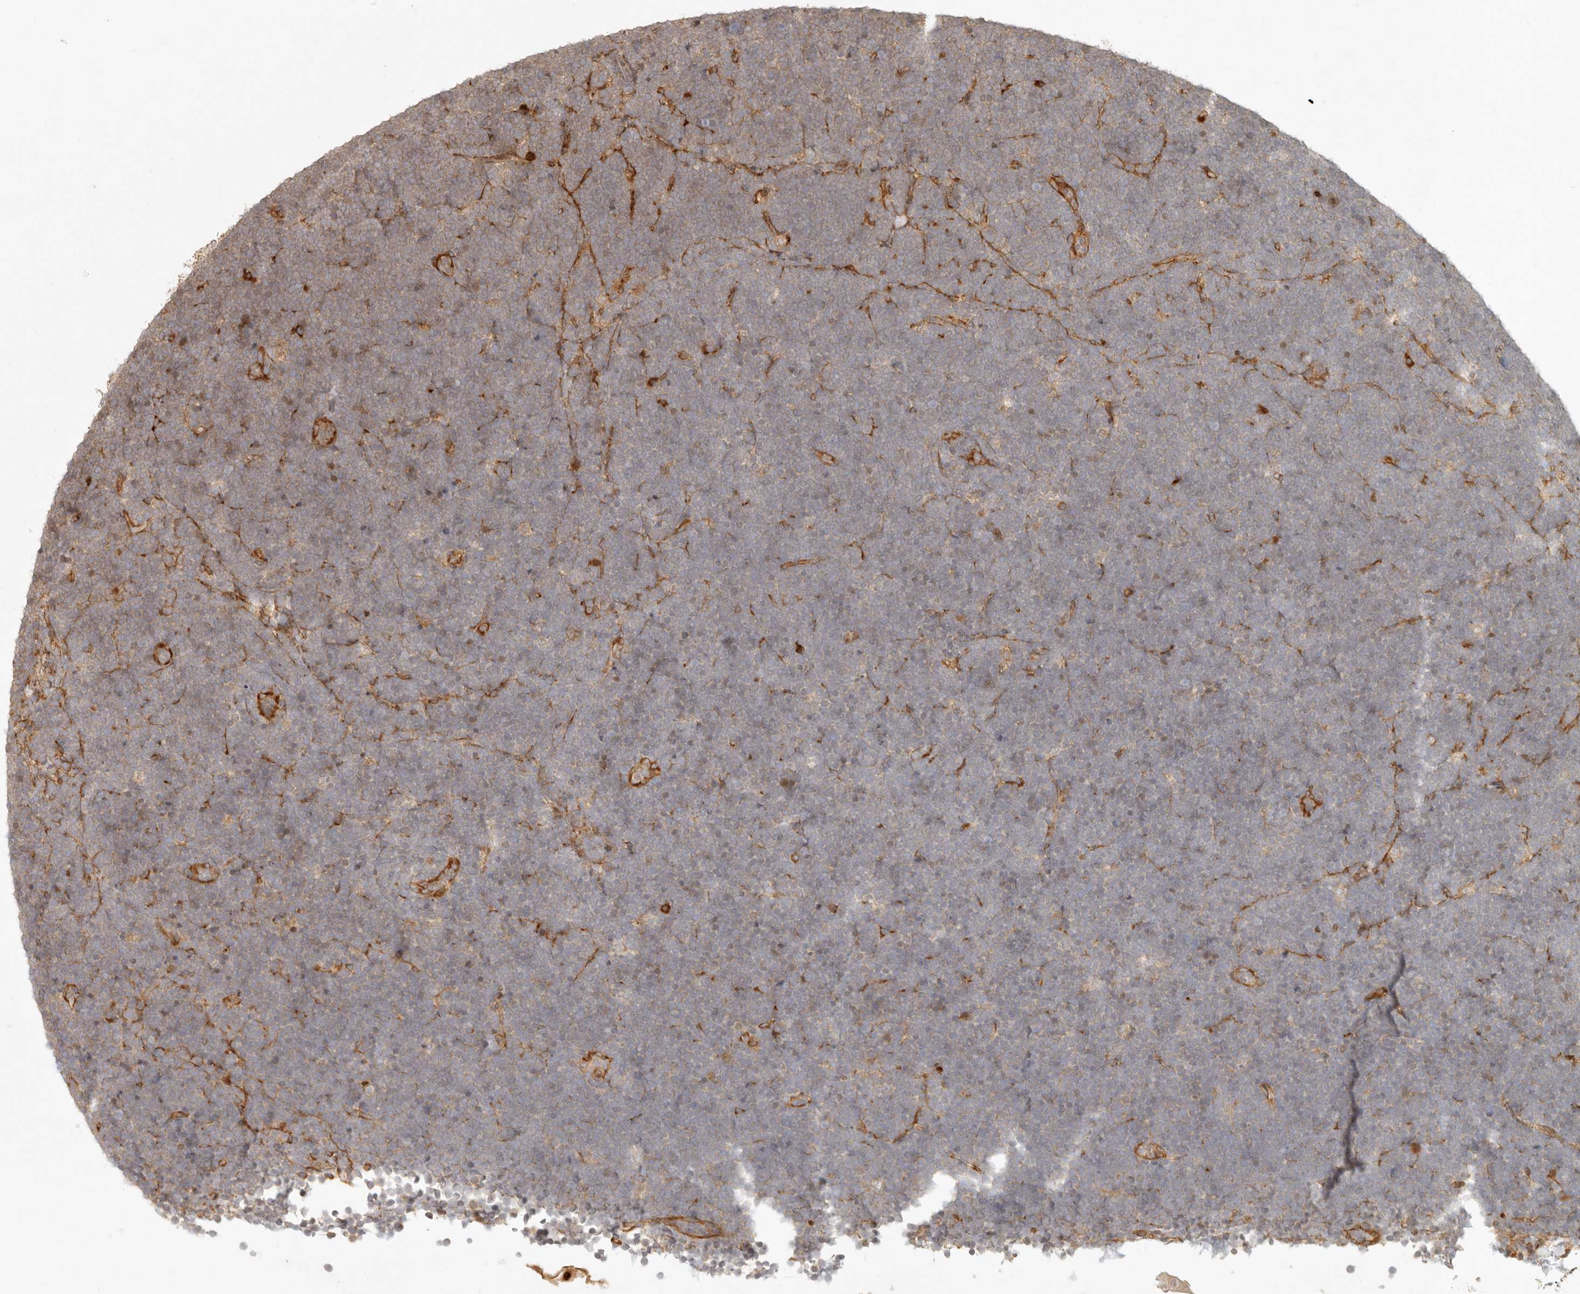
{"staining": {"intensity": "negative", "quantity": "none", "location": "none"}, "tissue": "lymphoma", "cell_type": "Tumor cells", "image_type": "cancer", "snomed": [{"axis": "morphology", "description": "Malignant lymphoma, non-Hodgkin's type, High grade"}, {"axis": "topography", "description": "Lymph node"}], "caption": "Immunohistochemistry (IHC) image of neoplastic tissue: lymphoma stained with DAB (3,3'-diaminobenzidine) shows no significant protein staining in tumor cells. (DAB (3,3'-diaminobenzidine) immunohistochemistry (IHC) visualized using brightfield microscopy, high magnification).", "gene": "KLHL38", "patient": {"sex": "male", "age": 13}}